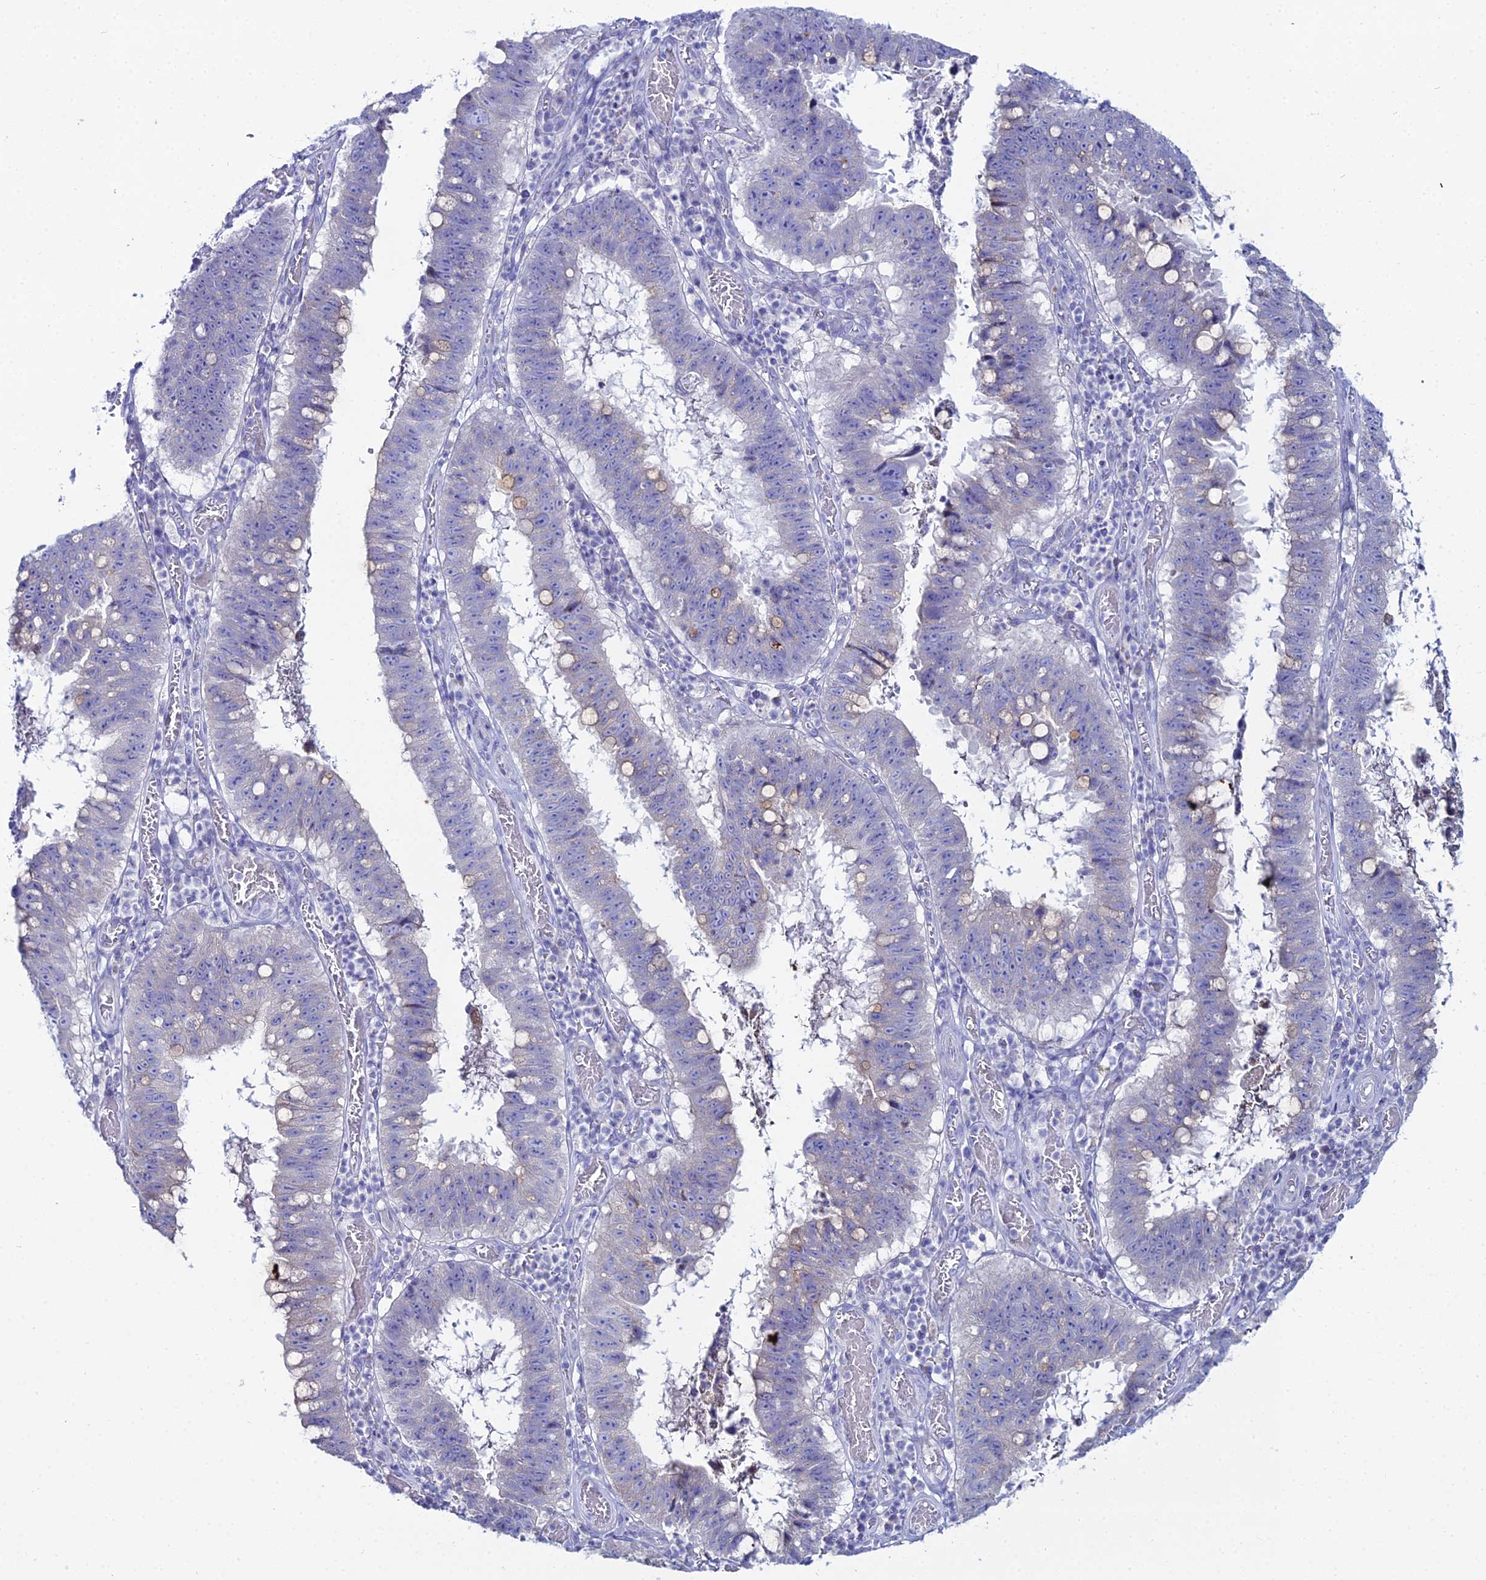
{"staining": {"intensity": "negative", "quantity": "none", "location": "none"}, "tissue": "stomach cancer", "cell_type": "Tumor cells", "image_type": "cancer", "snomed": [{"axis": "morphology", "description": "Adenocarcinoma, NOS"}, {"axis": "topography", "description": "Stomach"}], "caption": "Human stomach cancer (adenocarcinoma) stained for a protein using immunohistochemistry exhibits no expression in tumor cells.", "gene": "DHX34", "patient": {"sex": "male", "age": 59}}